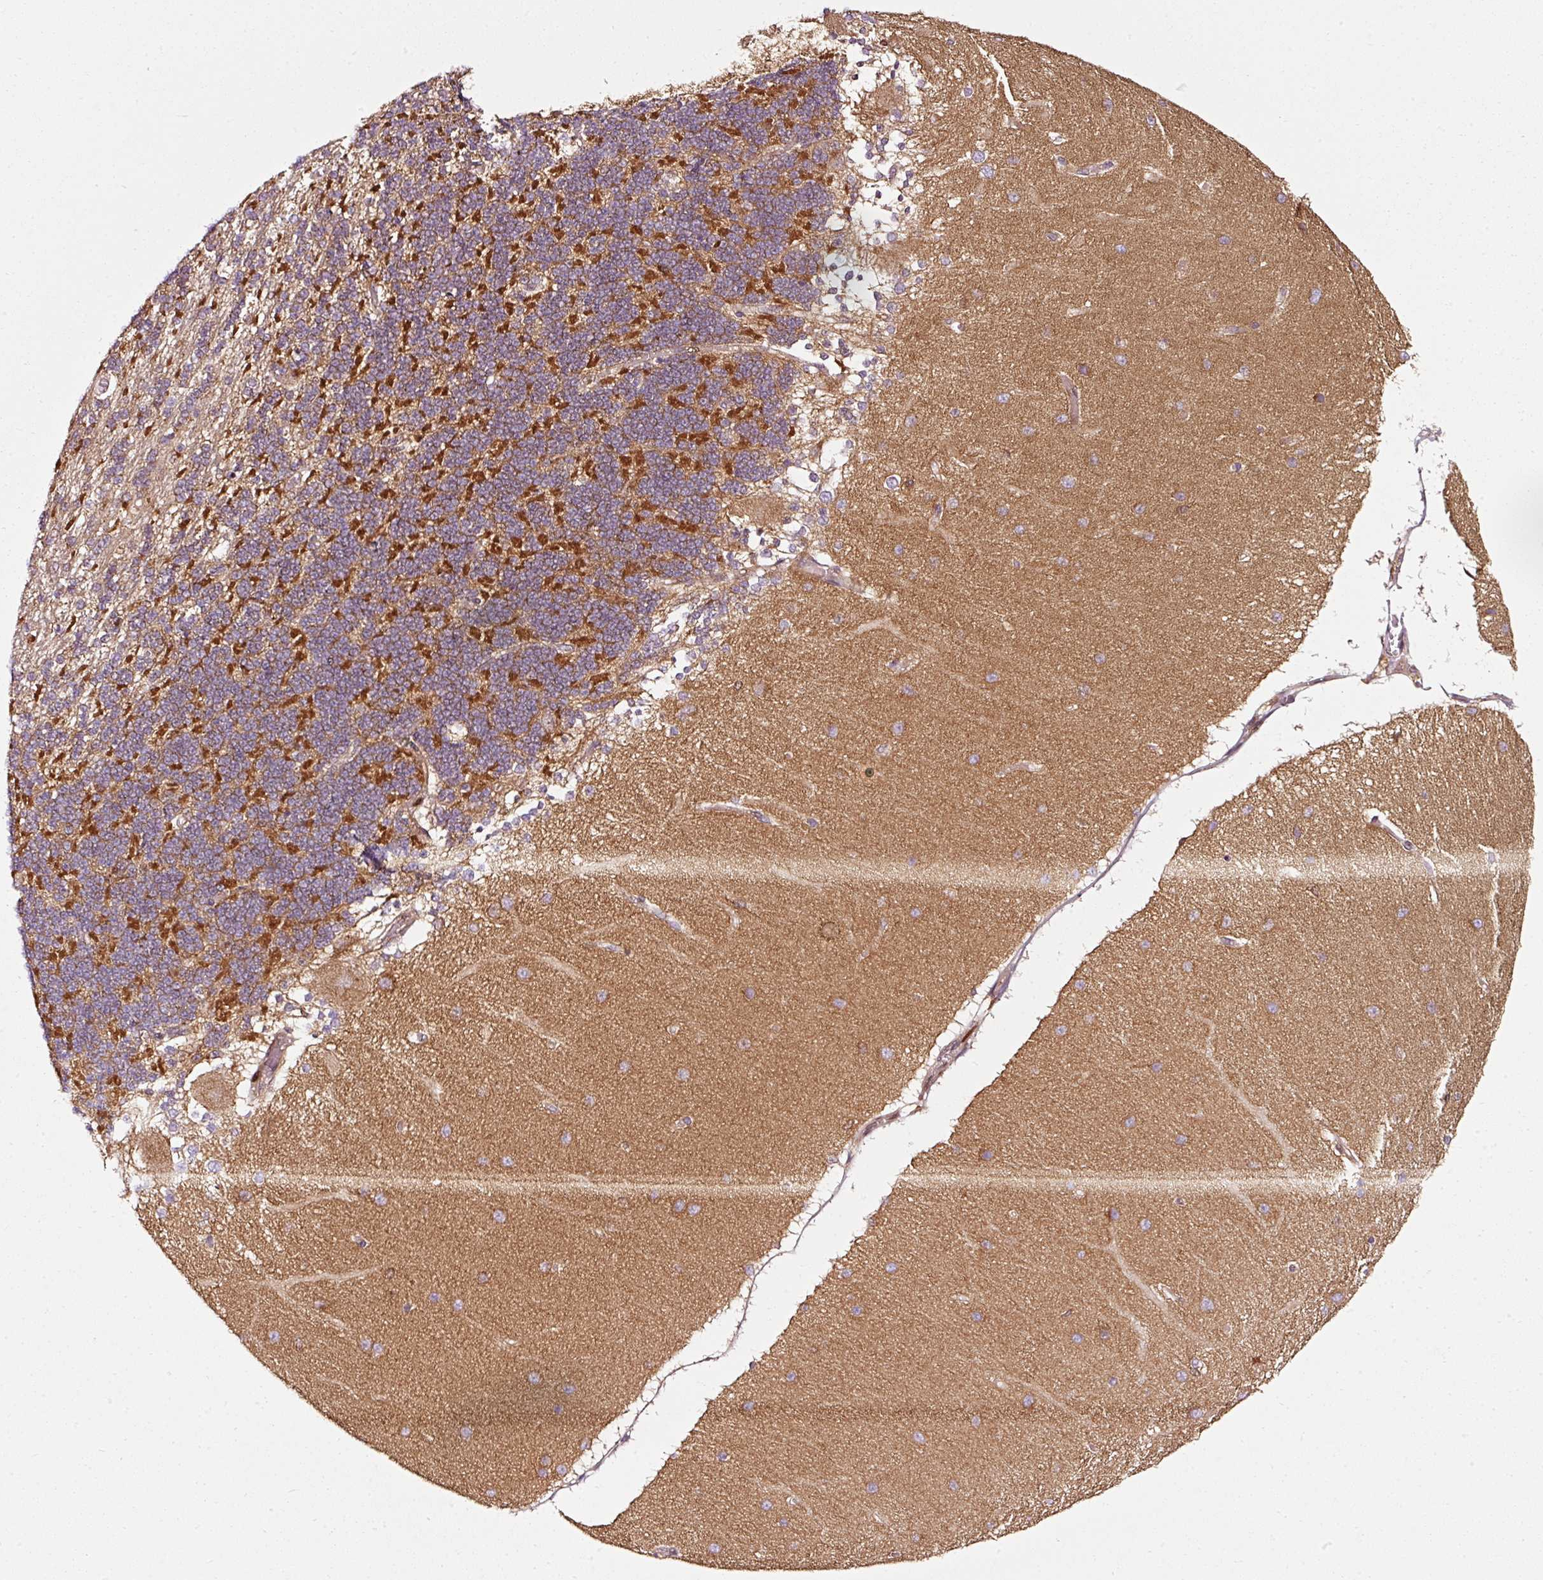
{"staining": {"intensity": "strong", "quantity": "25%-75%", "location": "cytoplasmic/membranous"}, "tissue": "cerebellum", "cell_type": "Cells in granular layer", "image_type": "normal", "snomed": [{"axis": "morphology", "description": "Normal tissue, NOS"}, {"axis": "topography", "description": "Cerebellum"}], "caption": "Immunohistochemistry (DAB (3,3'-diaminobenzidine)) staining of benign cerebellum shows strong cytoplasmic/membranous protein staining in approximately 25%-75% of cells in granular layer.", "gene": "NAPA", "patient": {"sex": "female", "age": 54}}